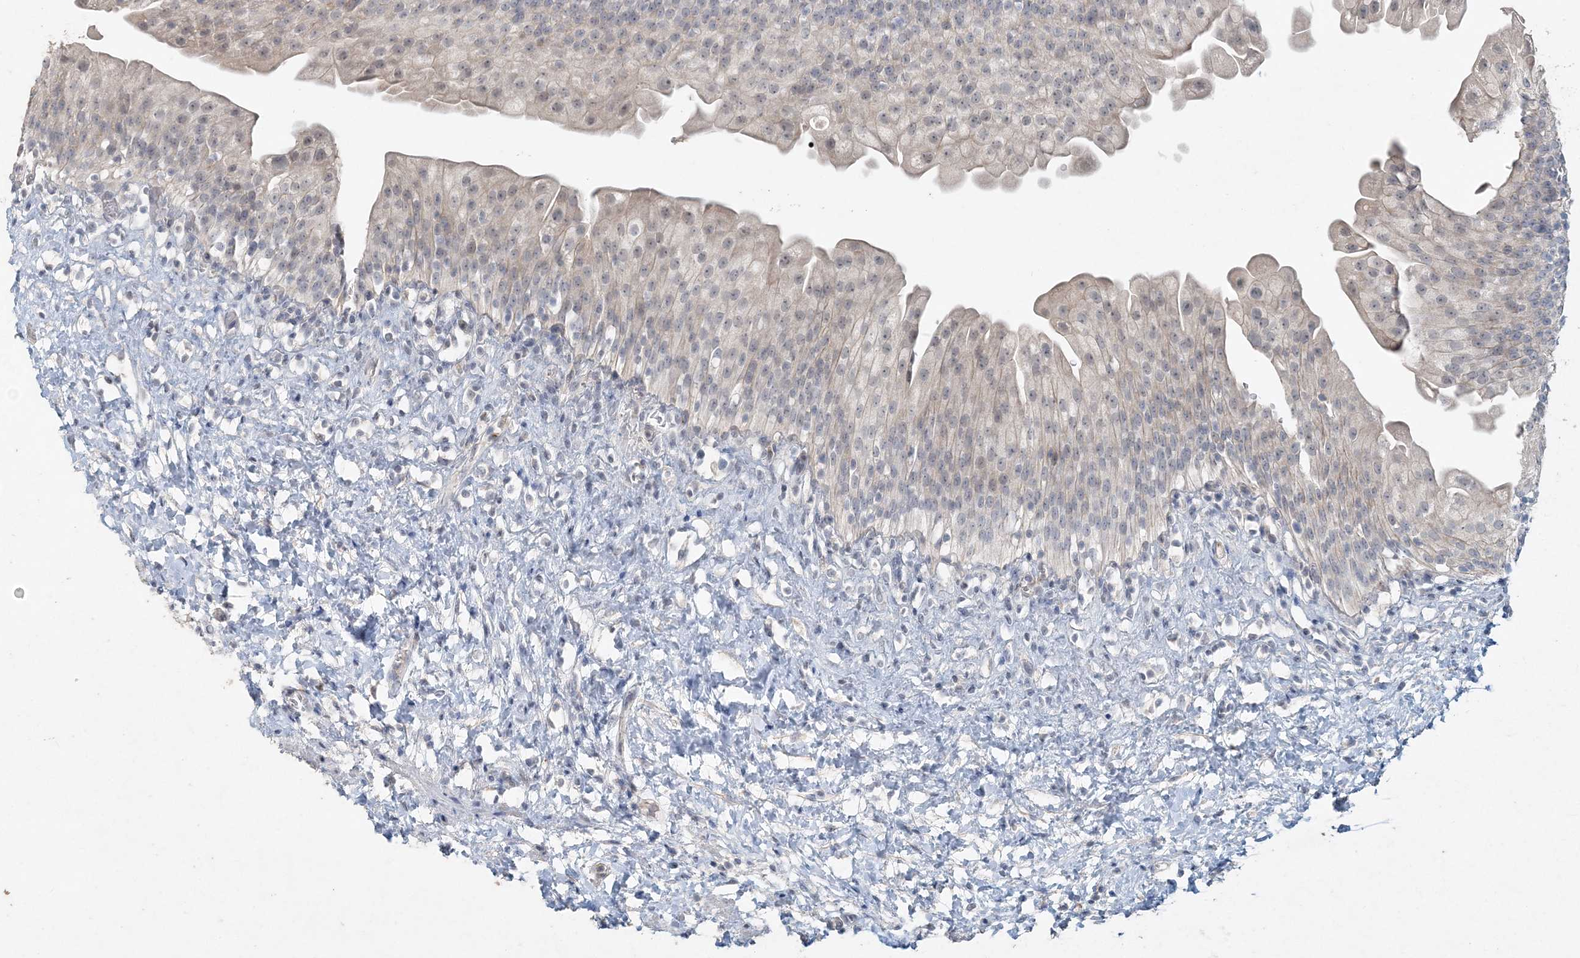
{"staining": {"intensity": "weak", "quantity": "<25%", "location": "cytoplasmic/membranous"}, "tissue": "urinary bladder", "cell_type": "Urothelial cells", "image_type": "normal", "snomed": [{"axis": "morphology", "description": "Normal tissue, NOS"}, {"axis": "topography", "description": "Urinary bladder"}], "caption": "This is an immunohistochemistry (IHC) histopathology image of unremarkable human urinary bladder. There is no staining in urothelial cells.", "gene": "DNAH5", "patient": {"sex": "female", "age": 27}}